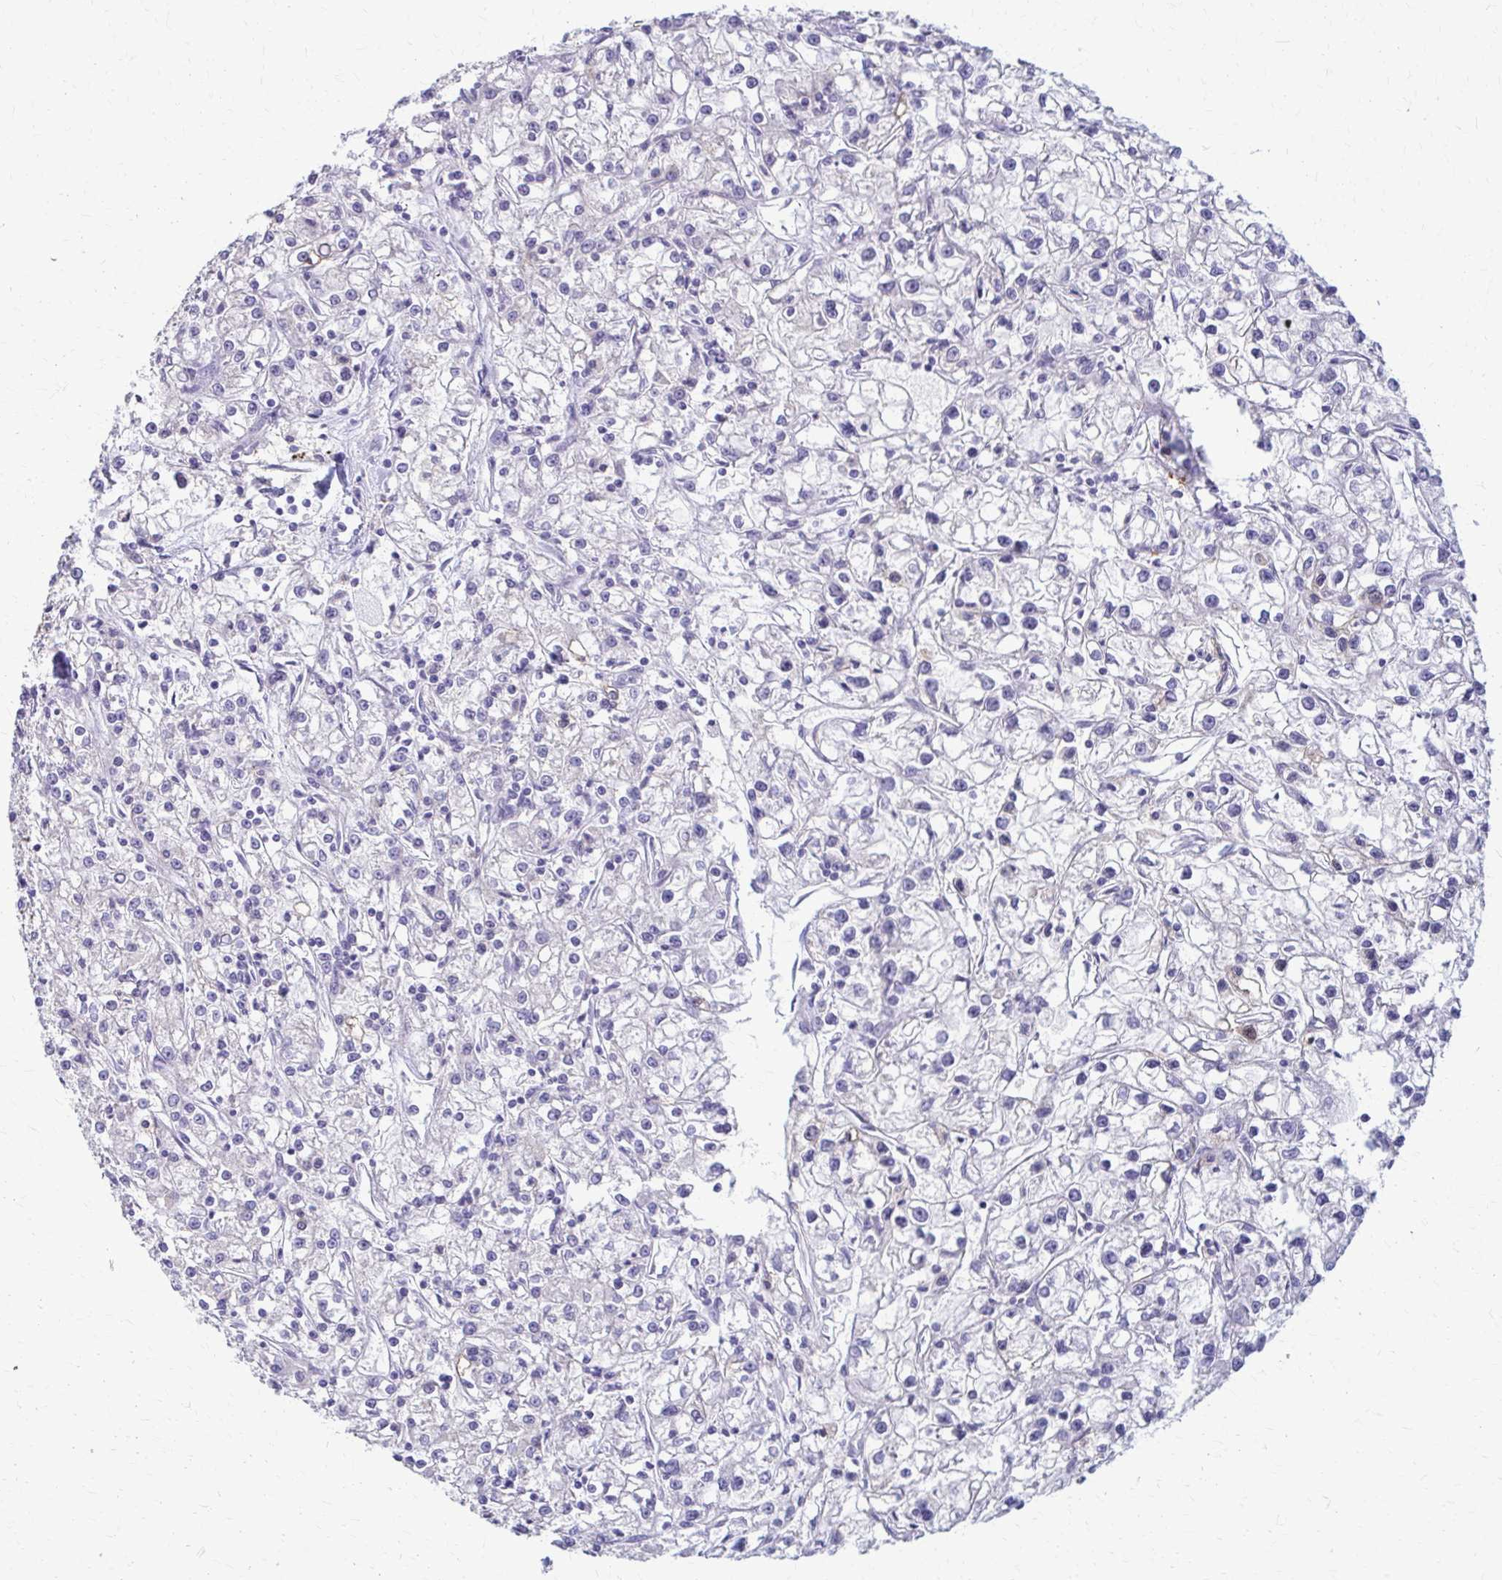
{"staining": {"intensity": "negative", "quantity": "none", "location": "none"}, "tissue": "renal cancer", "cell_type": "Tumor cells", "image_type": "cancer", "snomed": [{"axis": "morphology", "description": "Adenocarcinoma, NOS"}, {"axis": "topography", "description": "Kidney"}], "caption": "The histopathology image displays no staining of tumor cells in renal adenocarcinoma.", "gene": "SAMD13", "patient": {"sex": "female", "age": 59}}